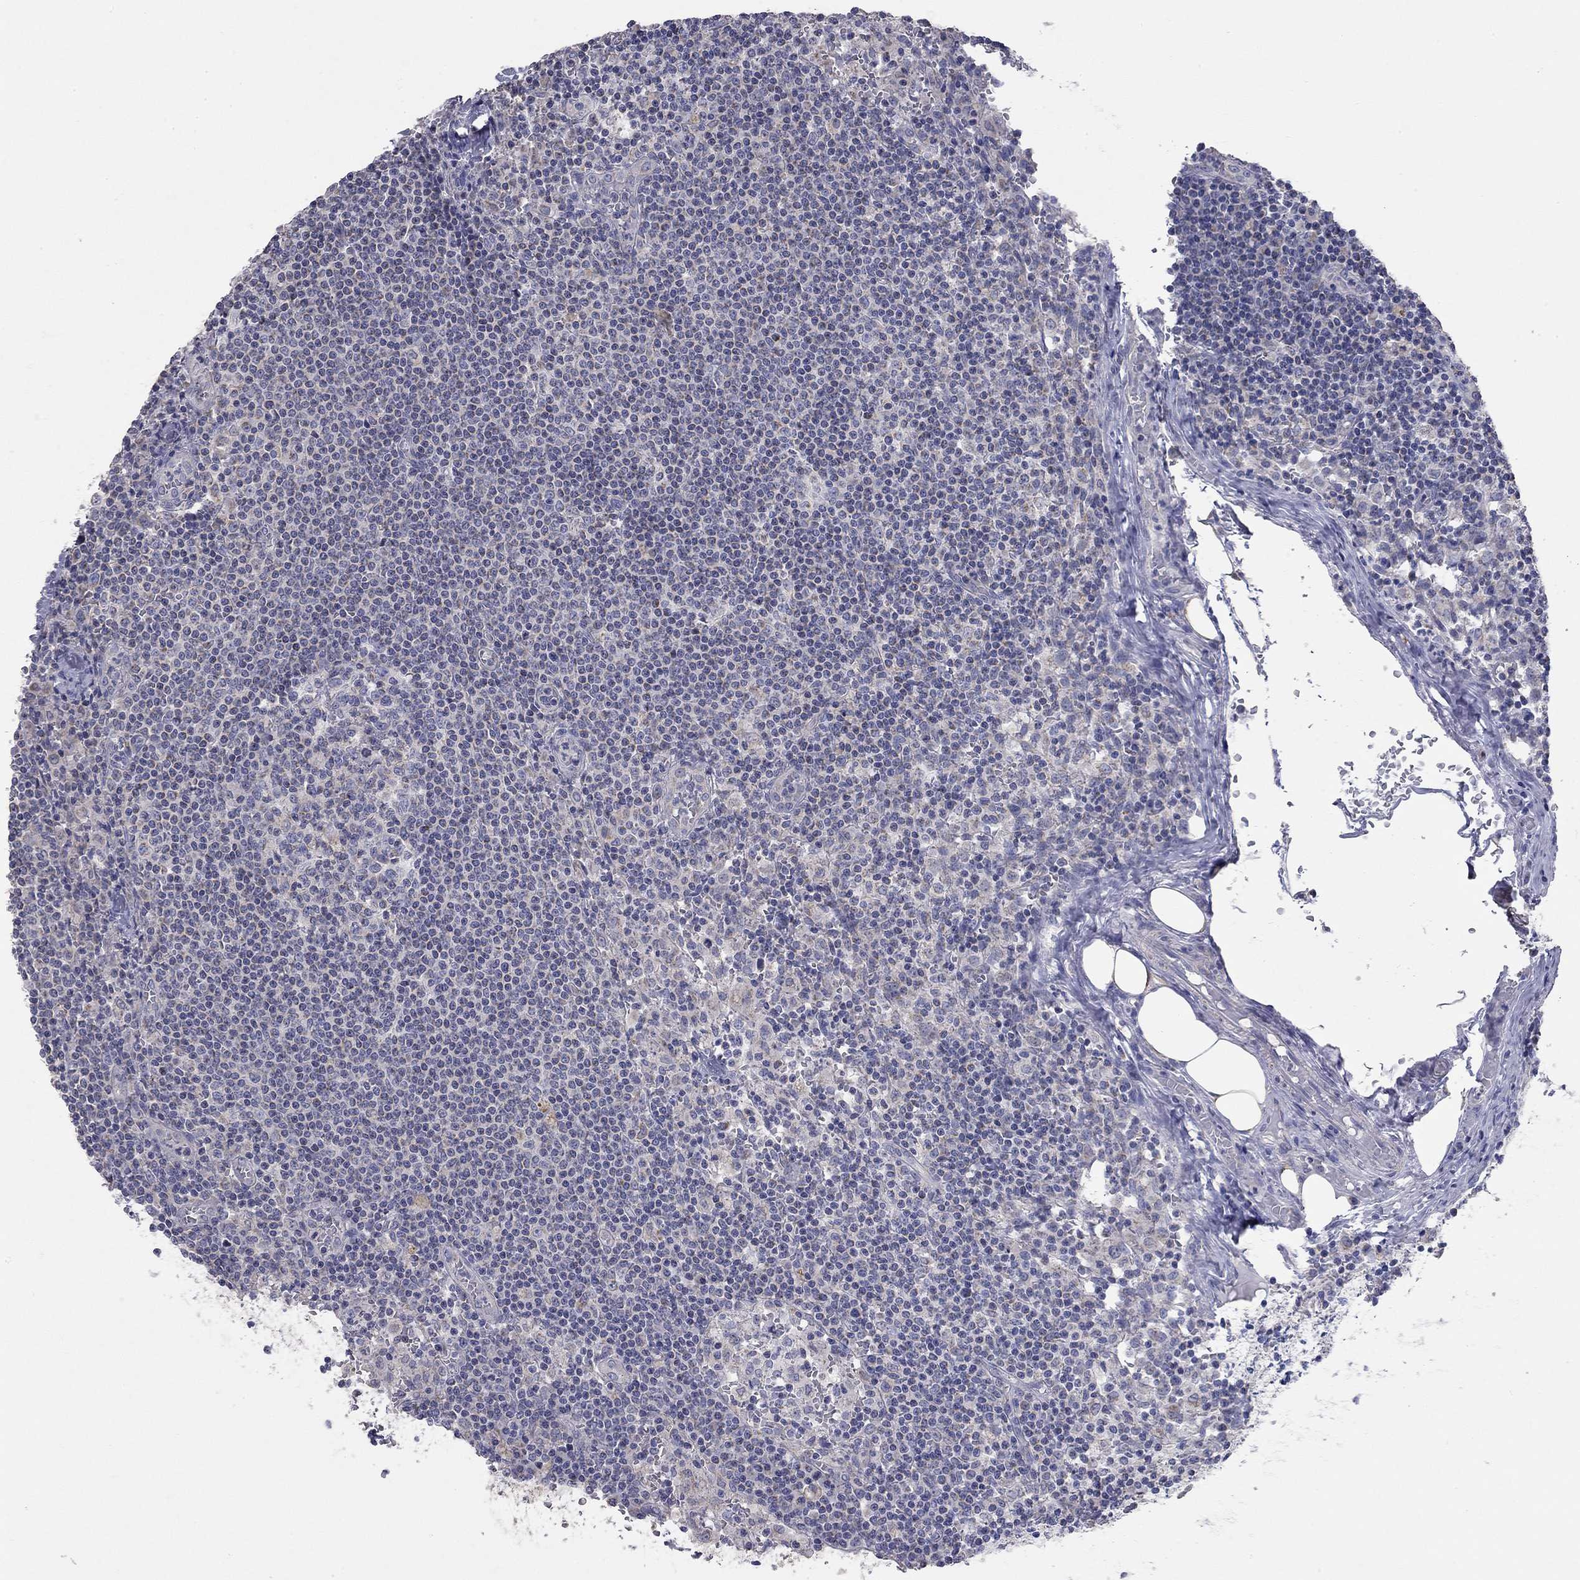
{"staining": {"intensity": "negative", "quantity": "none", "location": "none"}, "tissue": "lymph node", "cell_type": "Germinal center cells", "image_type": "normal", "snomed": [{"axis": "morphology", "description": "Normal tissue, NOS"}, {"axis": "topography", "description": "Lymph node"}], "caption": "DAB immunohistochemical staining of unremarkable lymph node exhibits no significant staining in germinal center cells. (DAB IHC with hematoxylin counter stain).", "gene": "CFAP161", "patient": {"sex": "male", "age": 62}}